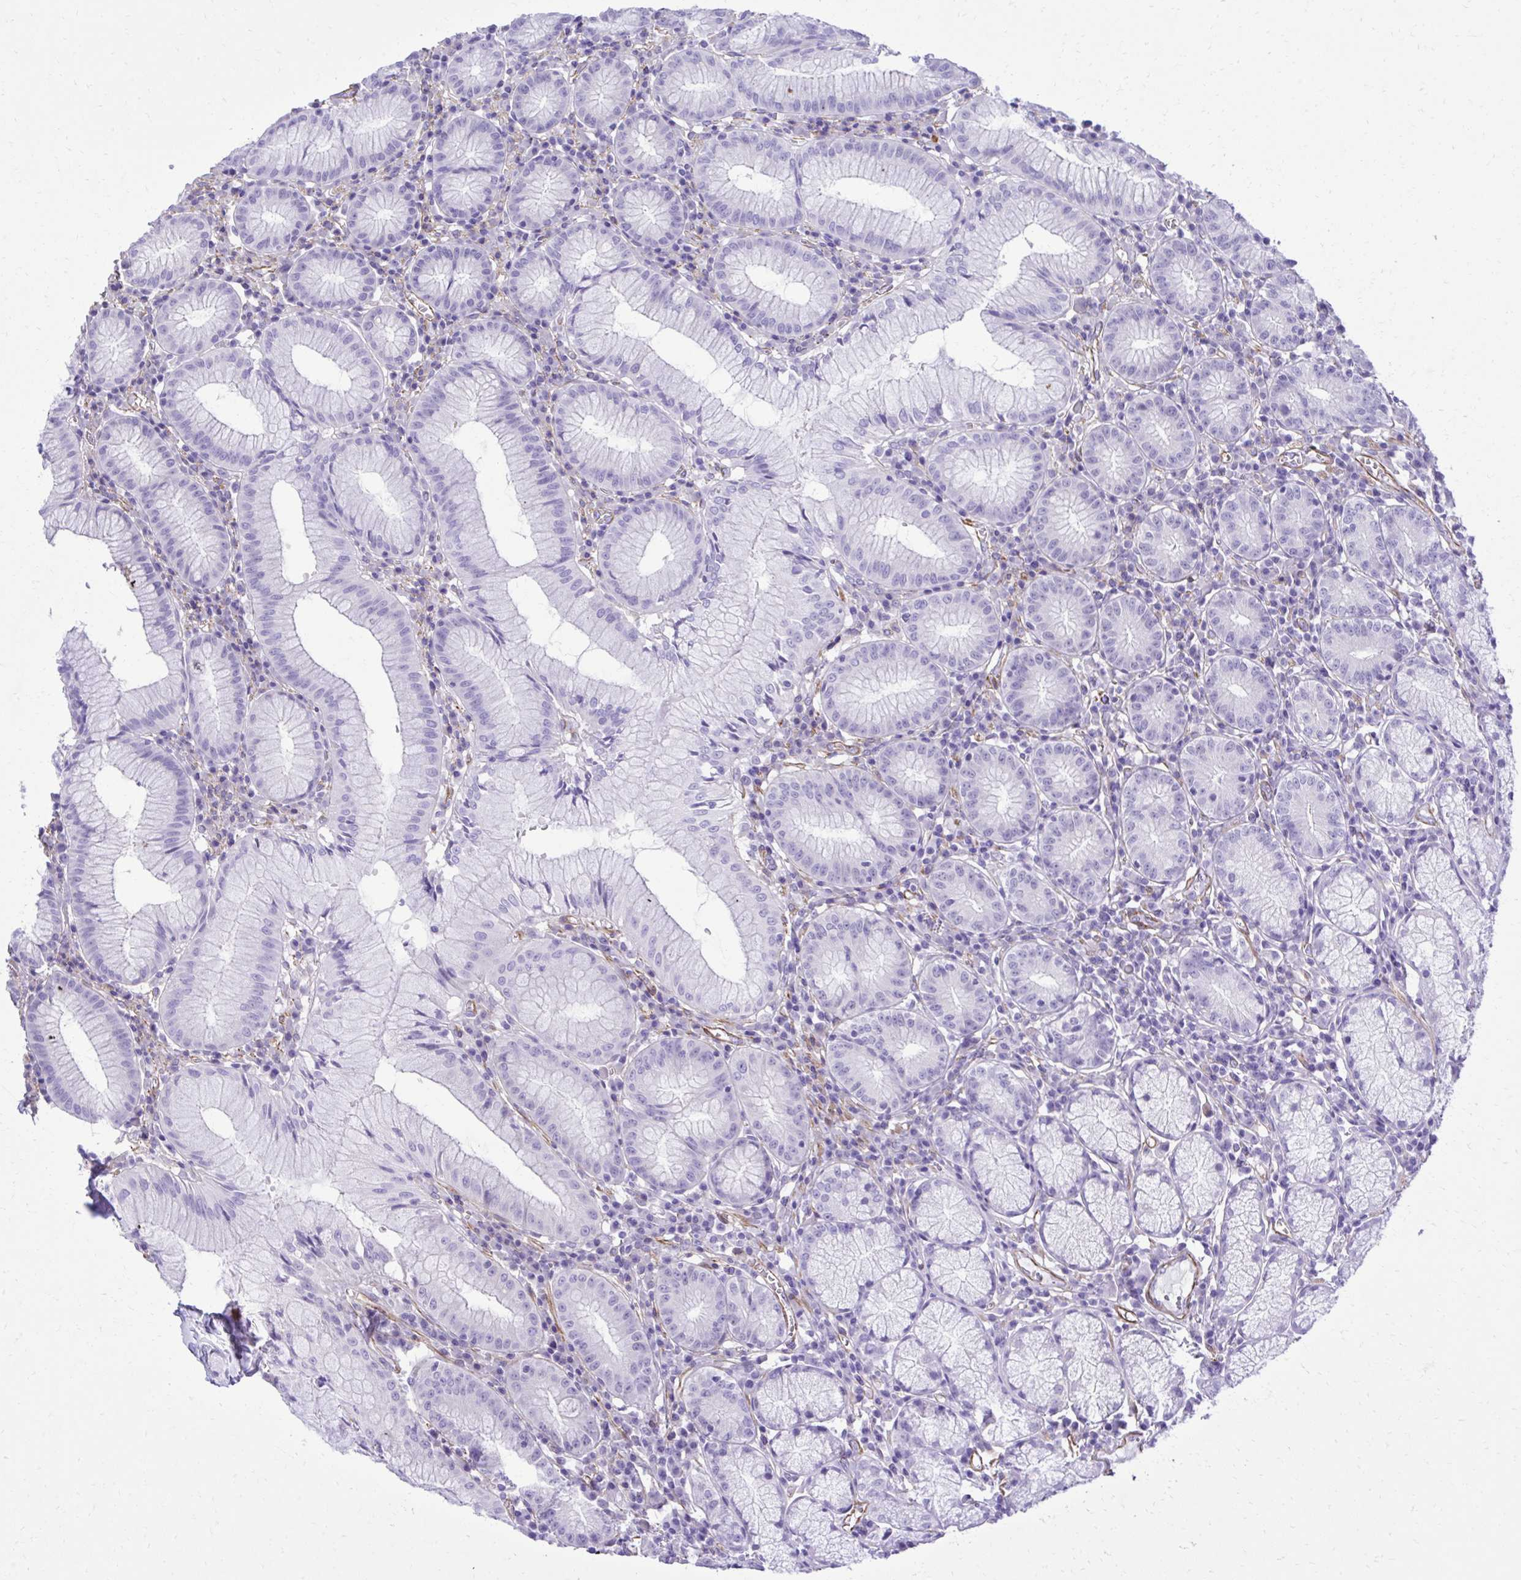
{"staining": {"intensity": "negative", "quantity": "none", "location": "none"}, "tissue": "stomach", "cell_type": "Glandular cells", "image_type": "normal", "snomed": [{"axis": "morphology", "description": "Normal tissue, NOS"}, {"axis": "topography", "description": "Stomach"}], "caption": "High magnification brightfield microscopy of normal stomach stained with DAB (brown) and counterstained with hematoxylin (blue): glandular cells show no significant expression.", "gene": "PITPNM3", "patient": {"sex": "male", "age": 55}}